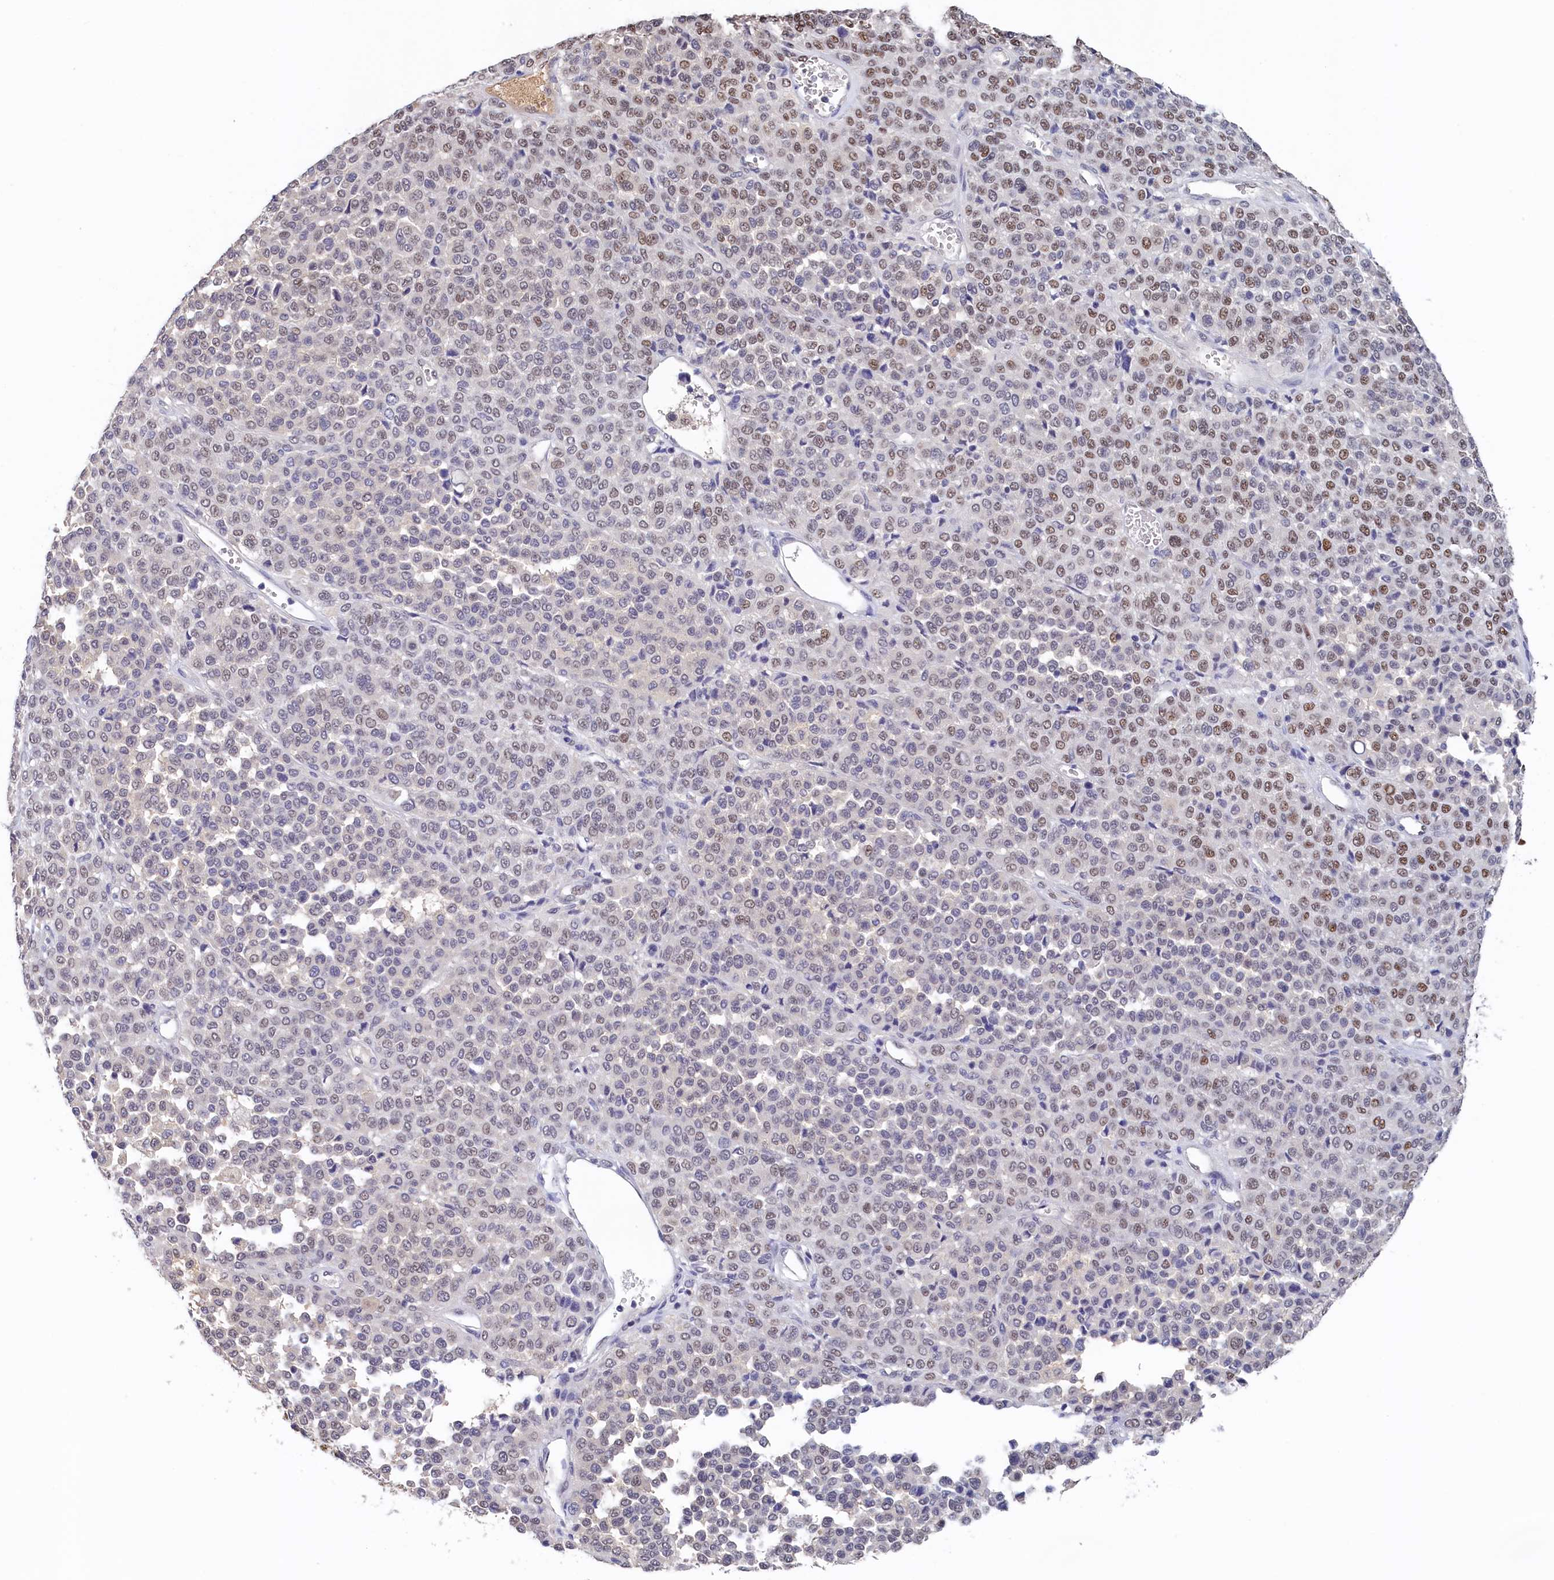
{"staining": {"intensity": "strong", "quantity": "25%-75%", "location": "nuclear"}, "tissue": "melanoma", "cell_type": "Tumor cells", "image_type": "cancer", "snomed": [{"axis": "morphology", "description": "Malignant melanoma, Metastatic site"}, {"axis": "topography", "description": "Pancreas"}], "caption": "Melanoma stained for a protein exhibits strong nuclear positivity in tumor cells.", "gene": "MOSPD3", "patient": {"sex": "female", "age": 30}}